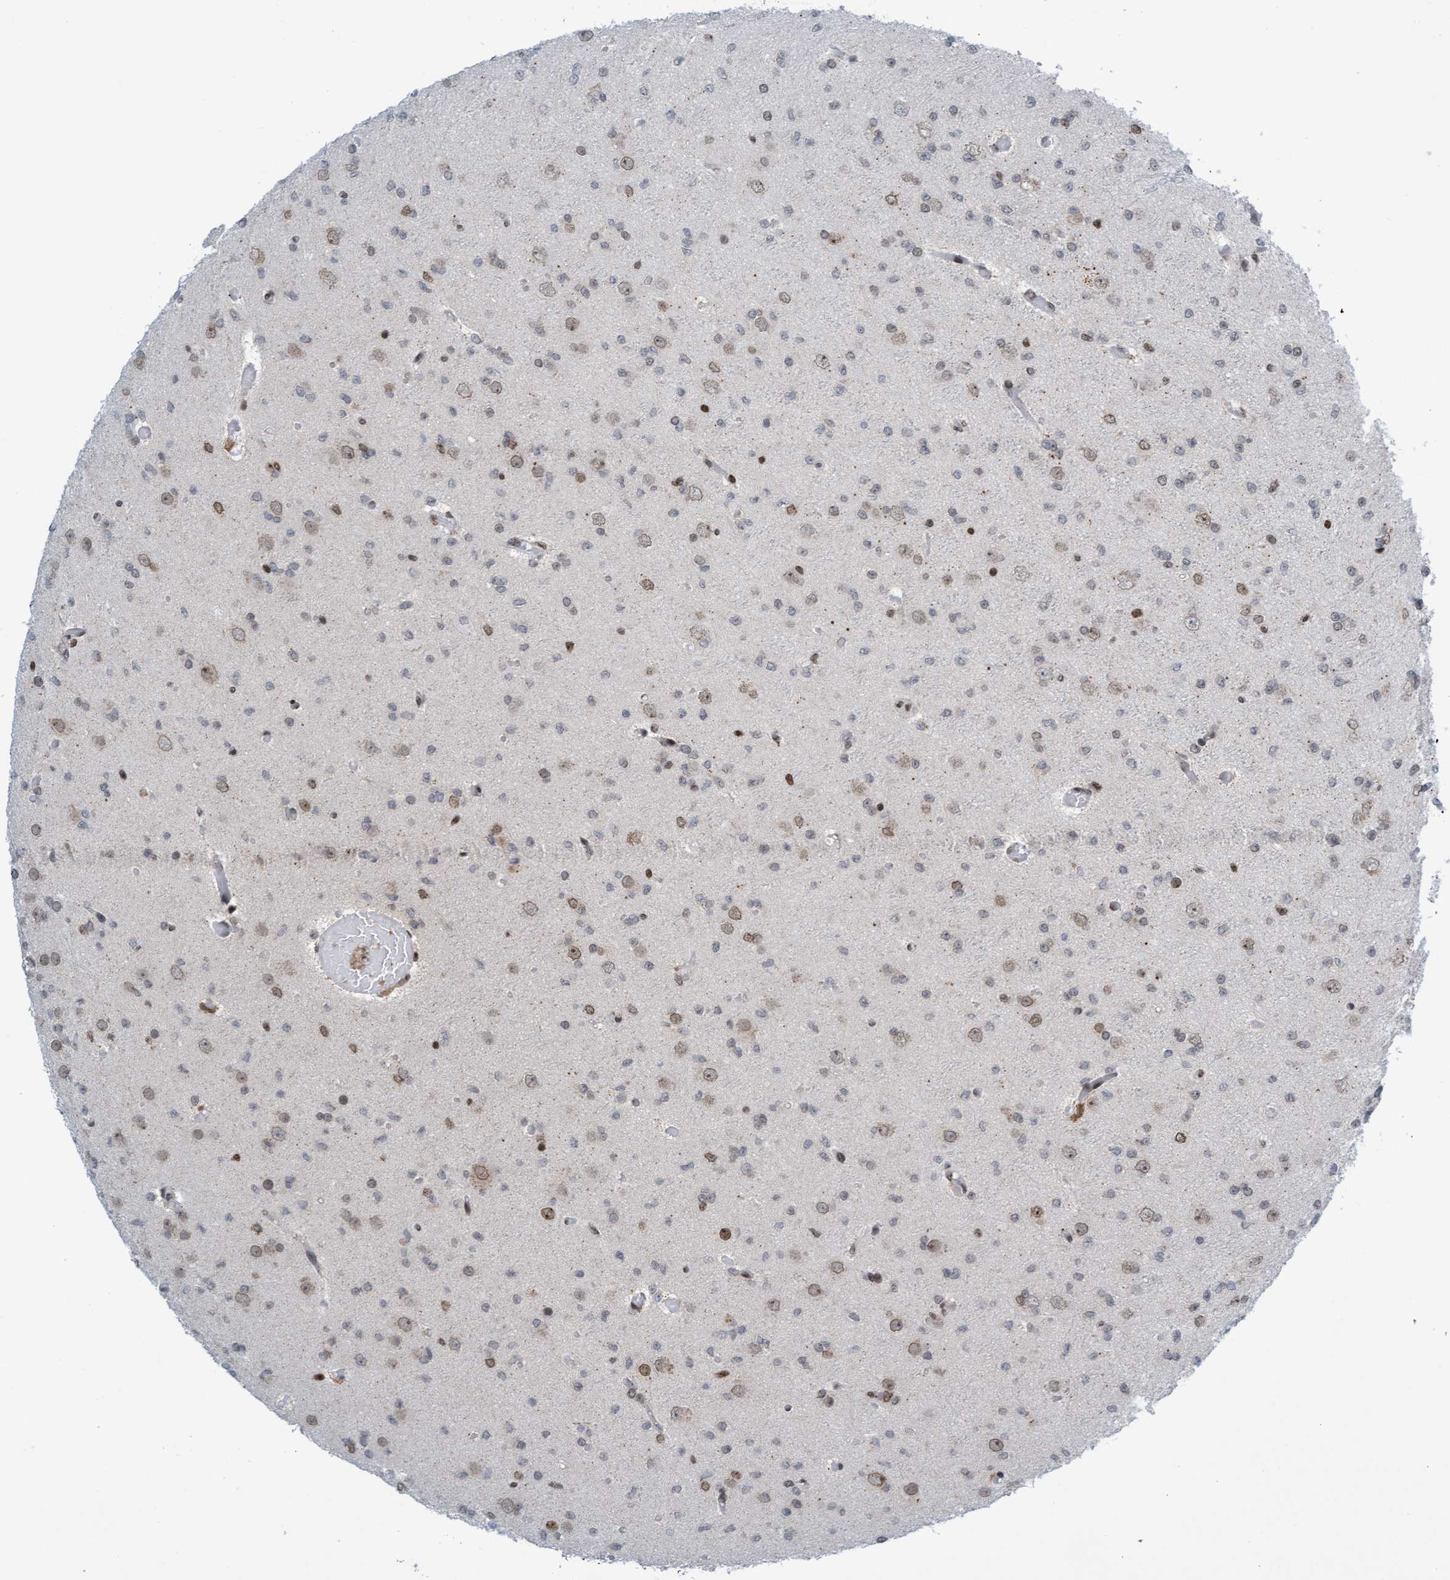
{"staining": {"intensity": "weak", "quantity": "25%-75%", "location": "nuclear"}, "tissue": "glioma", "cell_type": "Tumor cells", "image_type": "cancer", "snomed": [{"axis": "morphology", "description": "Glioma, malignant, Low grade"}, {"axis": "topography", "description": "Brain"}], "caption": "Brown immunohistochemical staining in glioma shows weak nuclear staining in about 25%-75% of tumor cells. Using DAB (3,3'-diaminobenzidine) (brown) and hematoxylin (blue) stains, captured at high magnification using brightfield microscopy.", "gene": "GLRX2", "patient": {"sex": "female", "age": 22}}